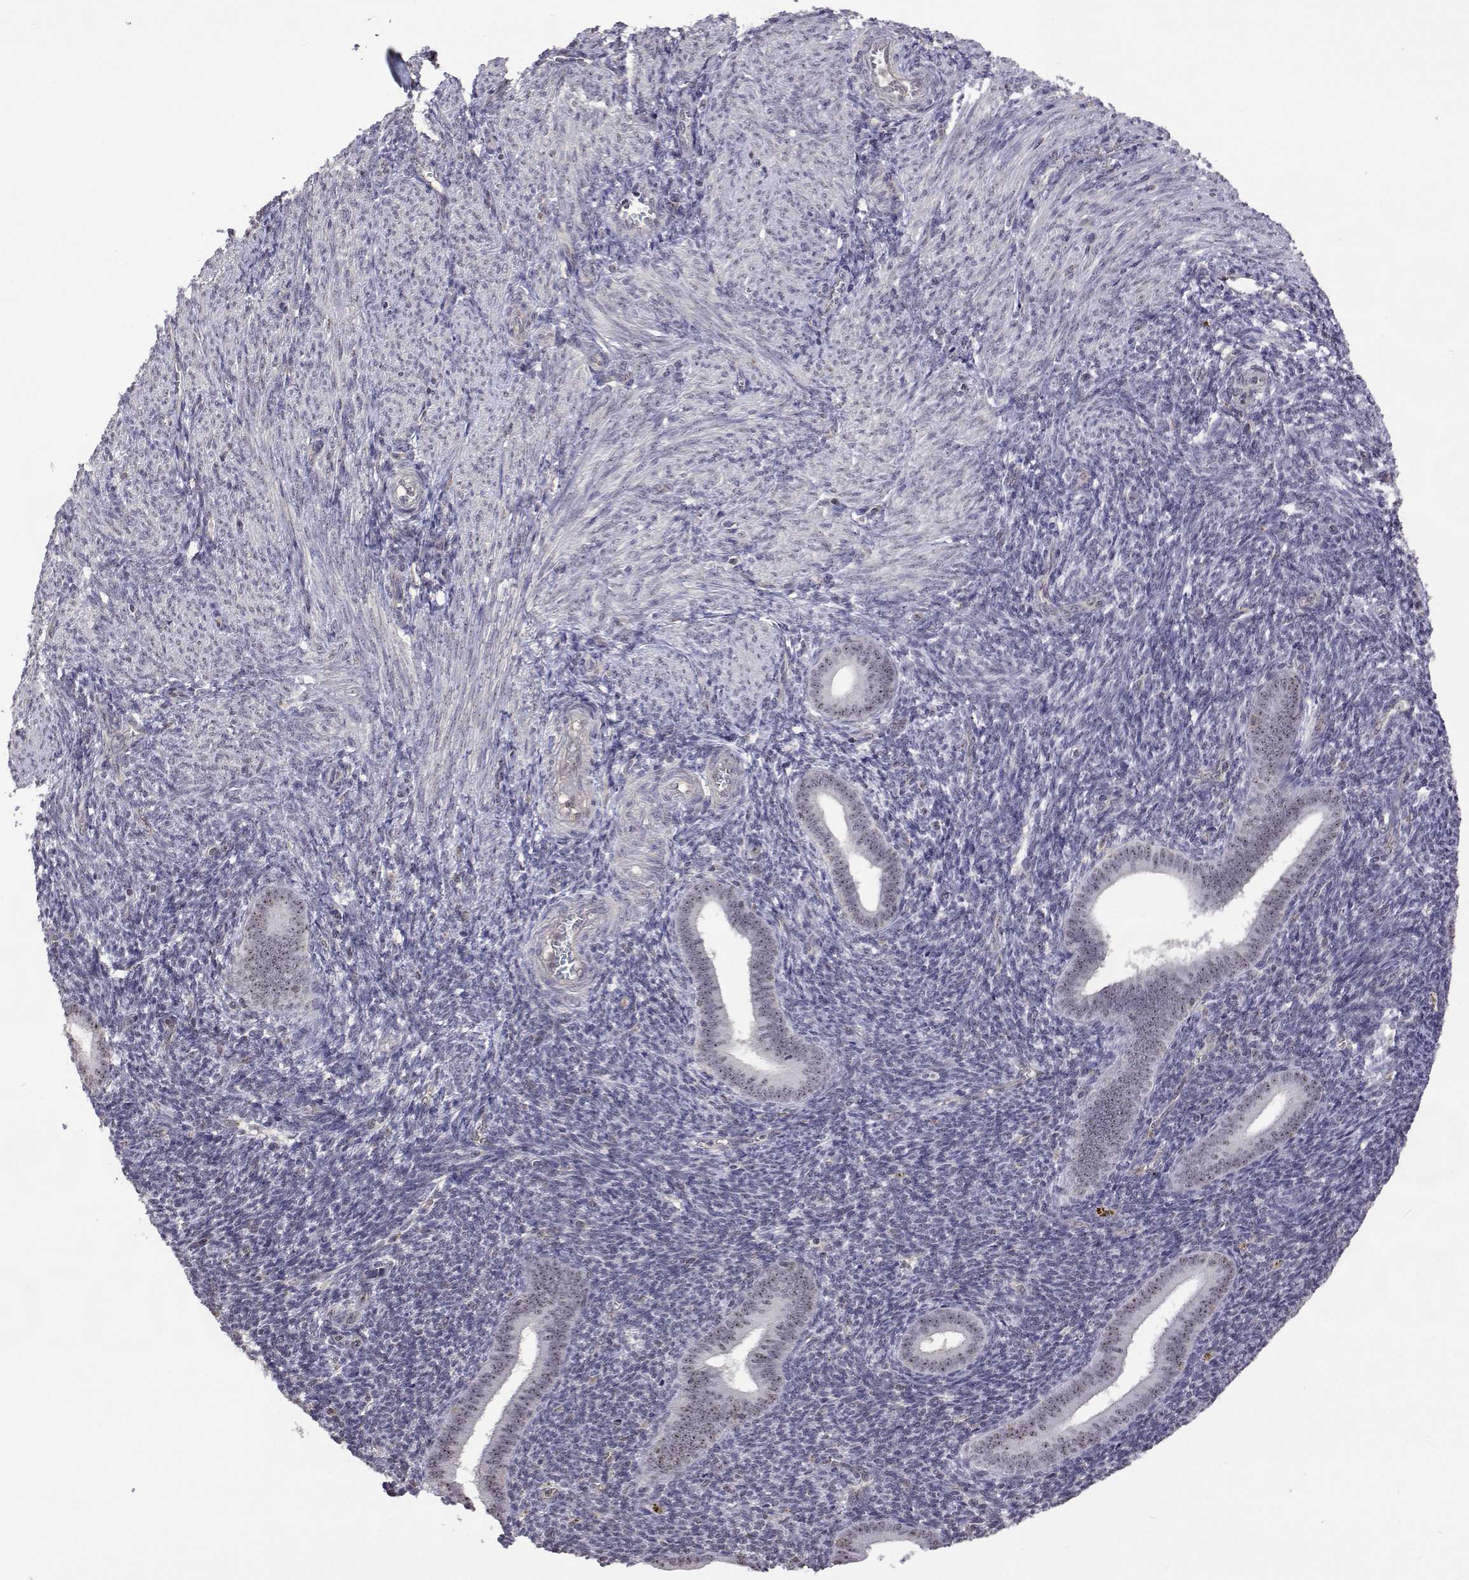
{"staining": {"intensity": "negative", "quantity": "none", "location": "none"}, "tissue": "endometrium", "cell_type": "Cells in endometrial stroma", "image_type": "normal", "snomed": [{"axis": "morphology", "description": "Normal tissue, NOS"}, {"axis": "topography", "description": "Endometrium"}], "caption": "This is a histopathology image of IHC staining of unremarkable endometrium, which shows no expression in cells in endometrial stroma.", "gene": "NHP2", "patient": {"sex": "female", "age": 25}}